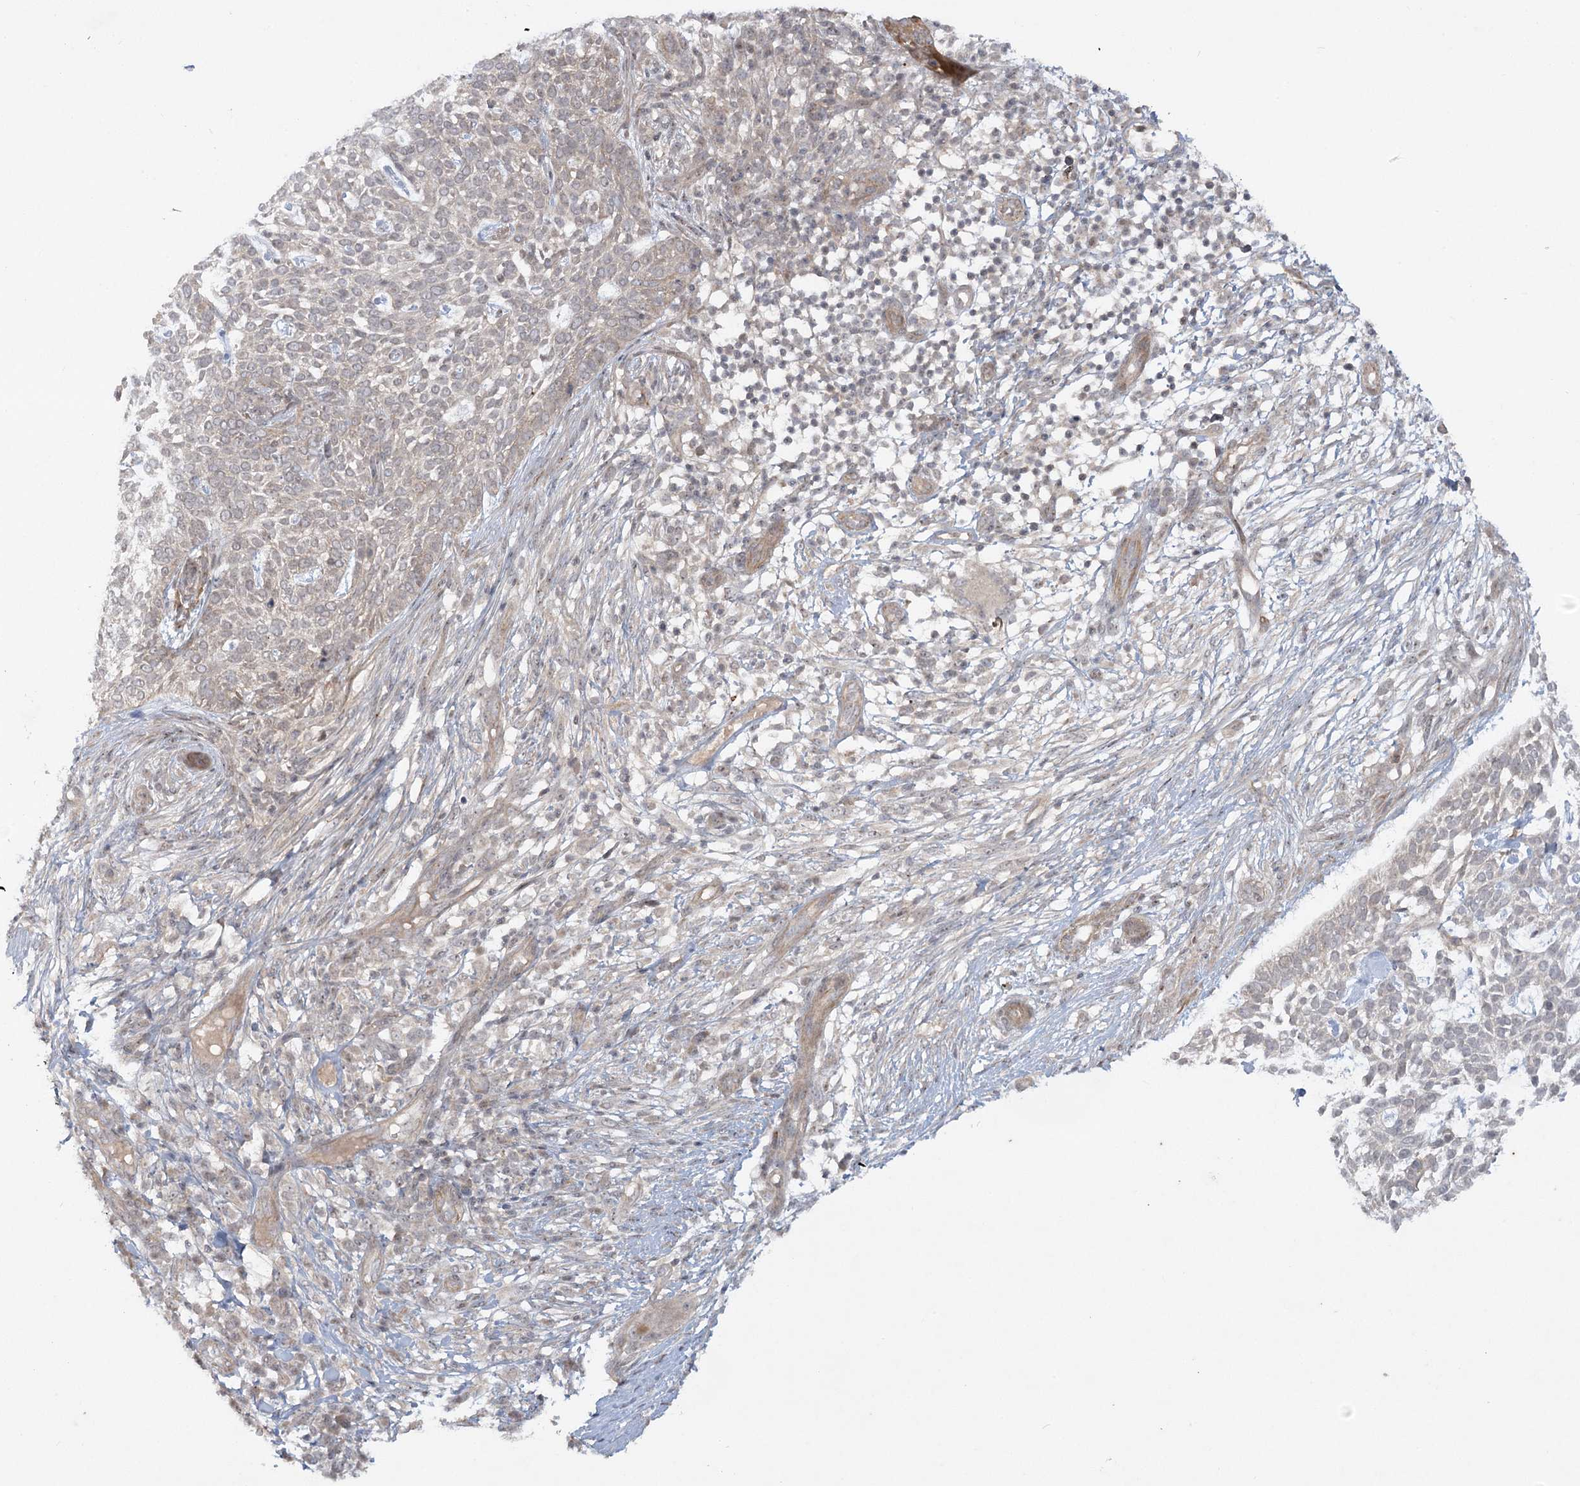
{"staining": {"intensity": "negative", "quantity": "none", "location": "none"}, "tissue": "skin cancer", "cell_type": "Tumor cells", "image_type": "cancer", "snomed": [{"axis": "morphology", "description": "Basal cell carcinoma"}, {"axis": "topography", "description": "Skin"}], "caption": "Histopathology image shows no protein staining in tumor cells of skin cancer tissue.", "gene": "SH2D3A", "patient": {"sex": "female", "age": 64}}